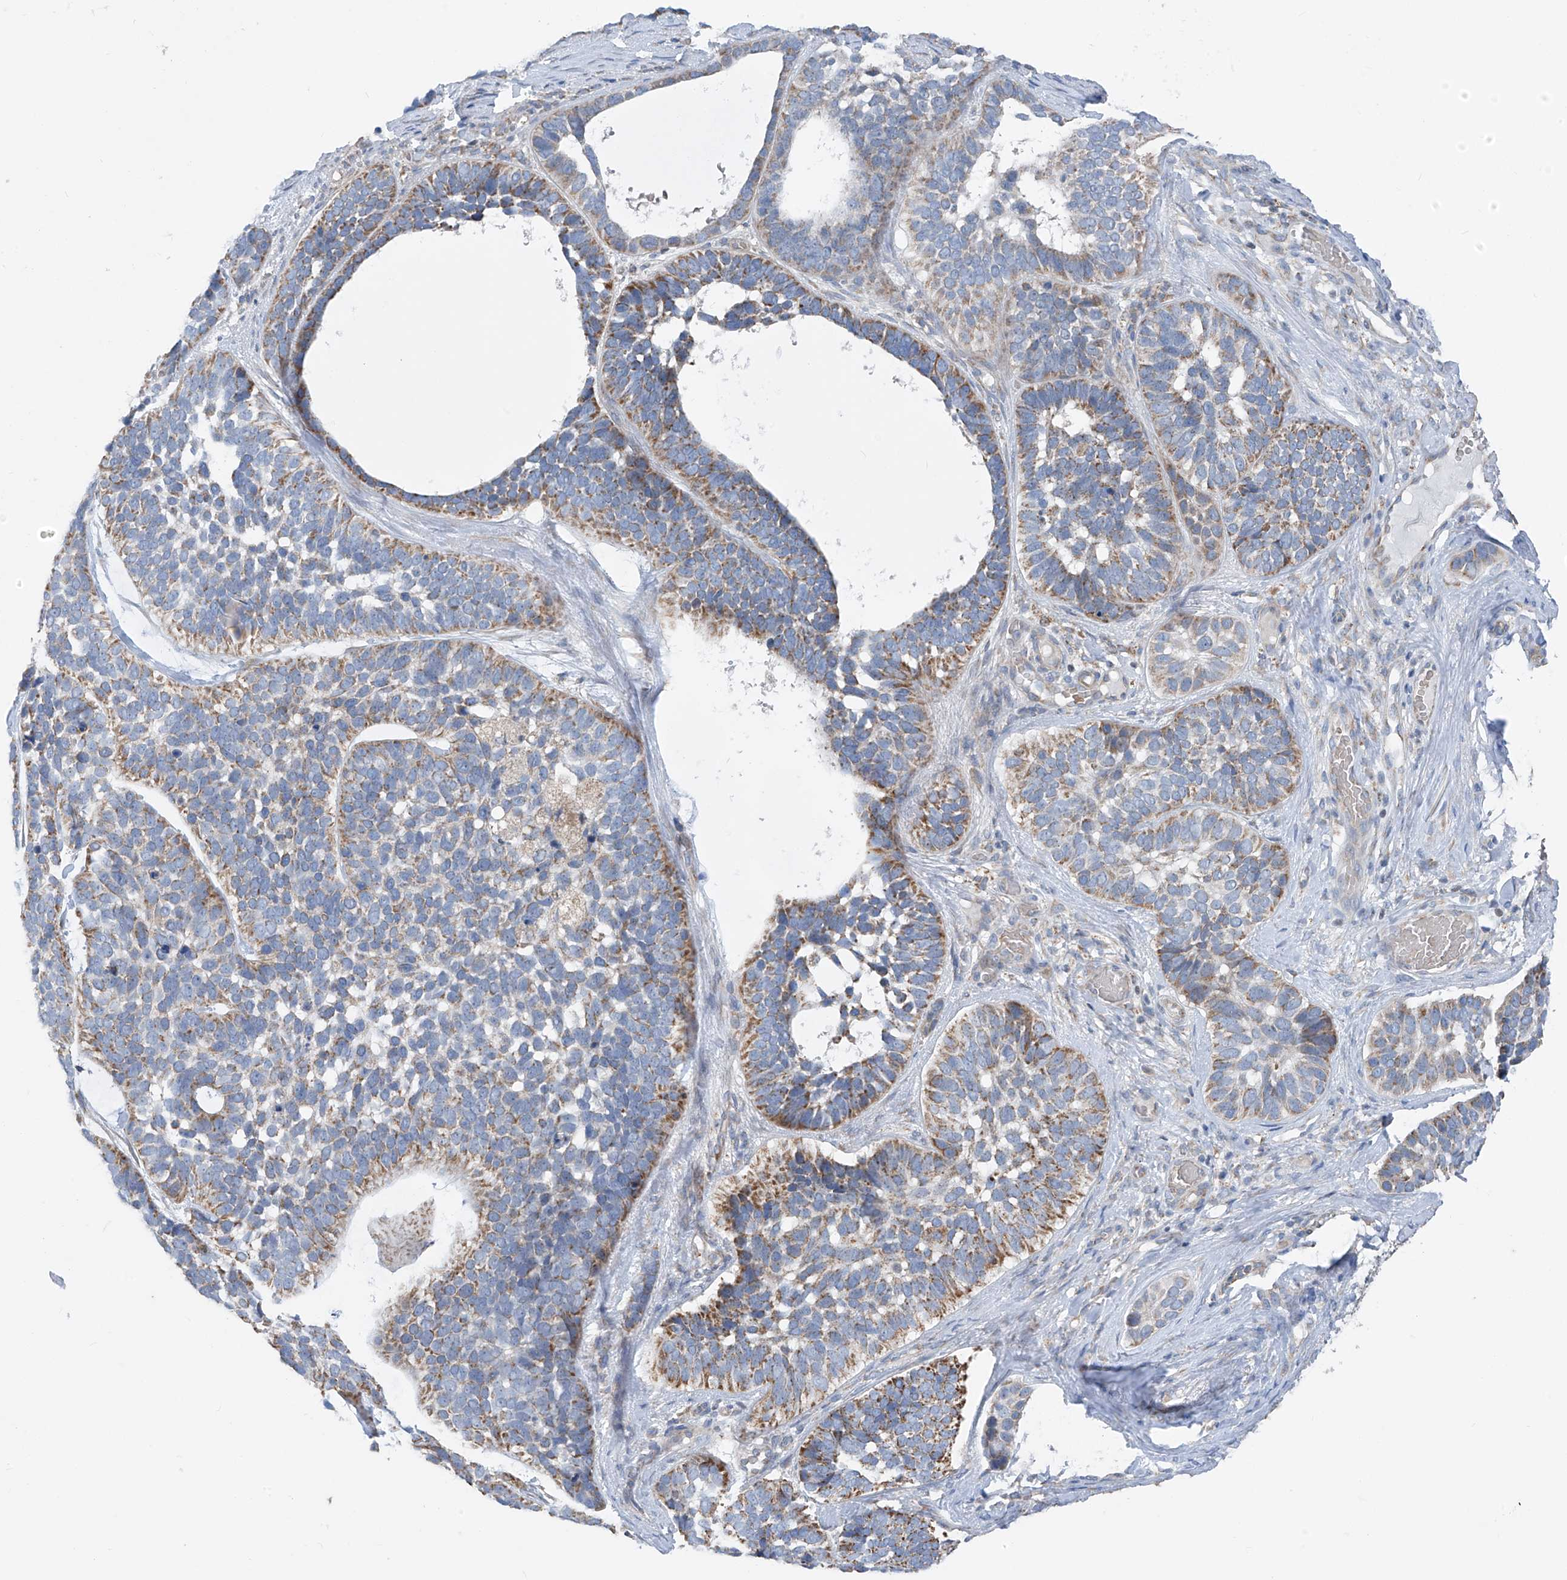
{"staining": {"intensity": "moderate", "quantity": "25%-75%", "location": "cytoplasmic/membranous"}, "tissue": "skin cancer", "cell_type": "Tumor cells", "image_type": "cancer", "snomed": [{"axis": "morphology", "description": "Basal cell carcinoma"}, {"axis": "topography", "description": "Skin"}], "caption": "Protein staining shows moderate cytoplasmic/membranous positivity in approximately 25%-75% of tumor cells in skin cancer. (brown staining indicates protein expression, while blue staining denotes nuclei).", "gene": "EOMES", "patient": {"sex": "male", "age": 62}}